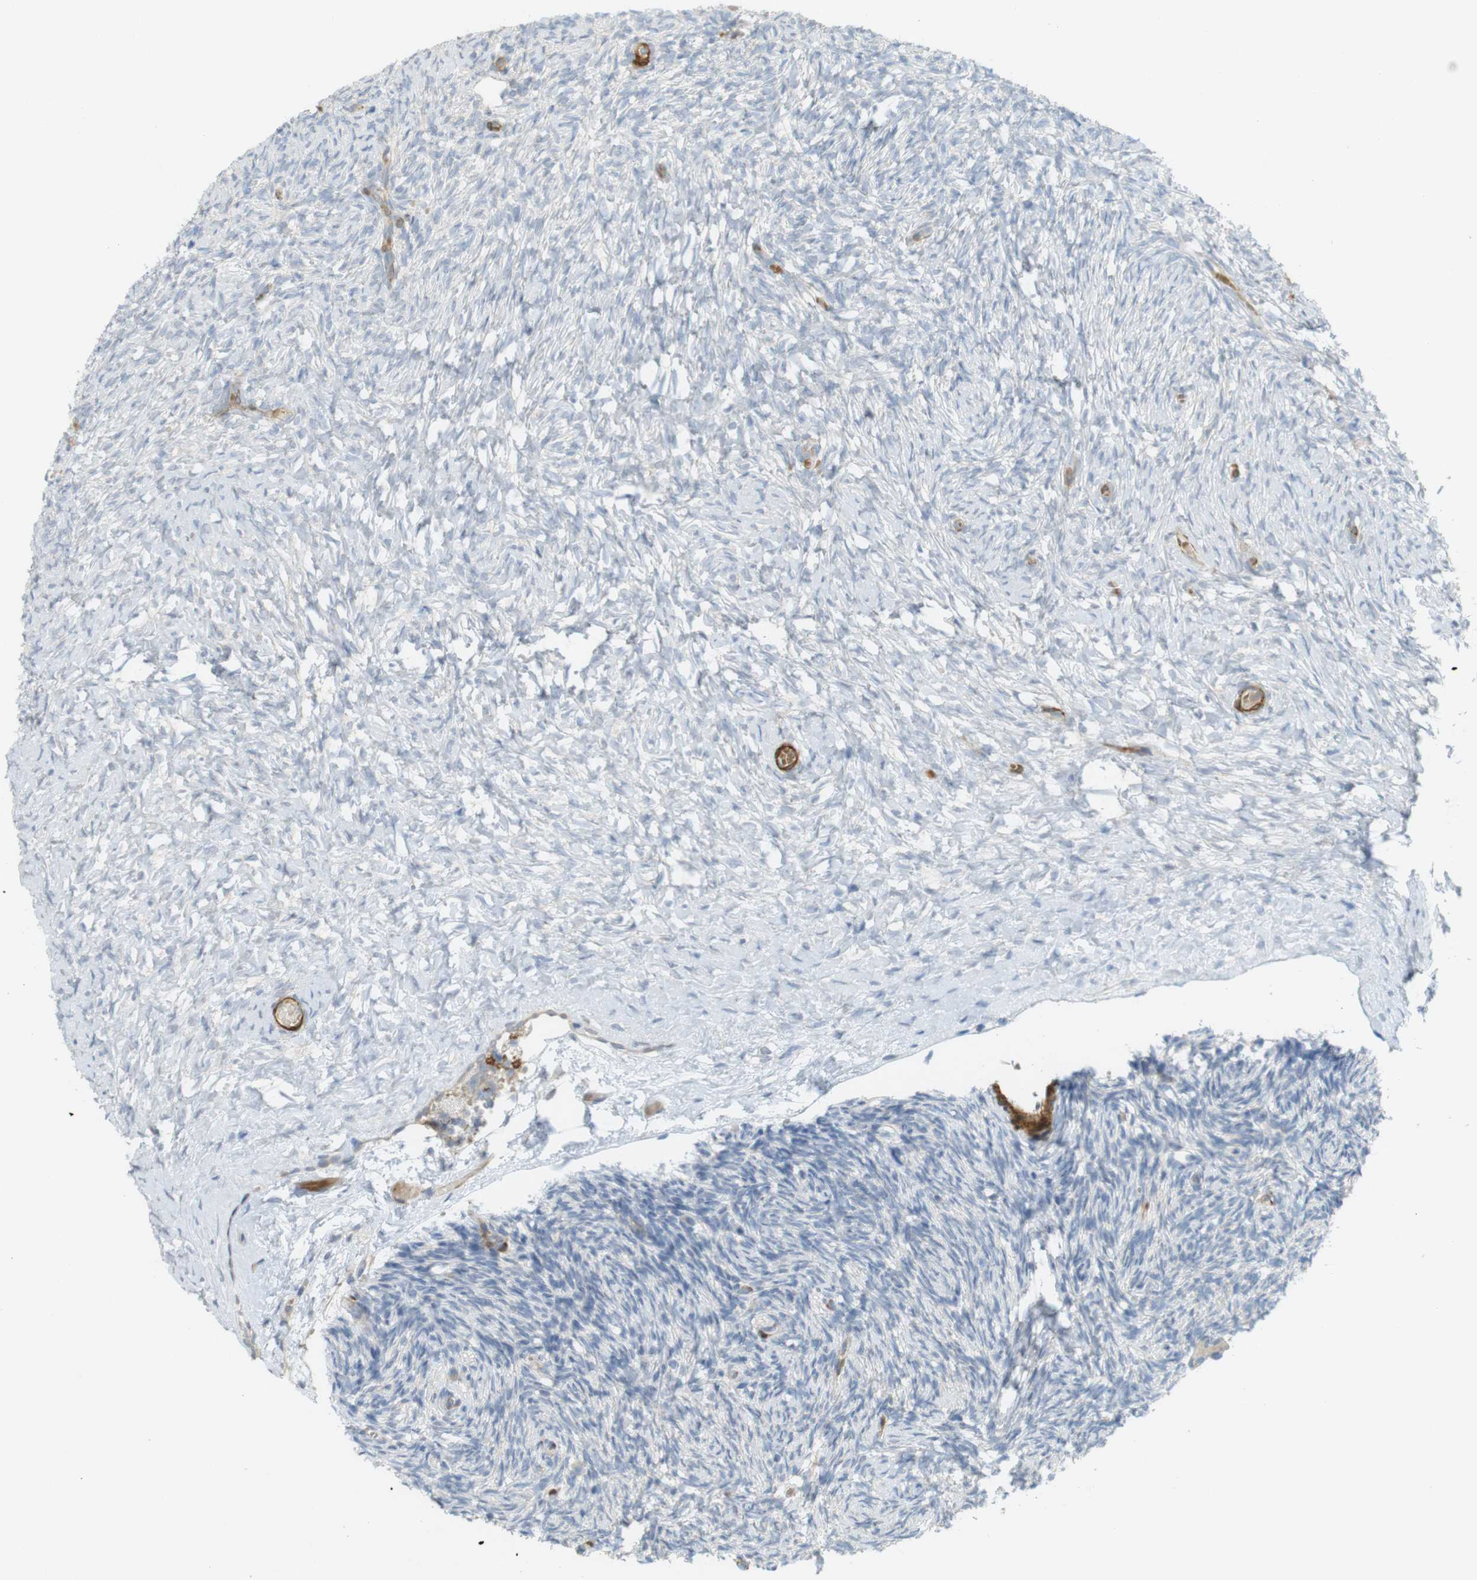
{"staining": {"intensity": "weak", "quantity": "<25%", "location": "cytoplasmic/membranous"}, "tissue": "ovary", "cell_type": "Ovarian stroma cells", "image_type": "normal", "snomed": [{"axis": "morphology", "description": "Normal tissue, NOS"}, {"axis": "topography", "description": "Ovary"}], "caption": "DAB immunohistochemical staining of benign ovary exhibits no significant positivity in ovarian stroma cells.", "gene": "PDE3A", "patient": {"sex": "female", "age": 35}}